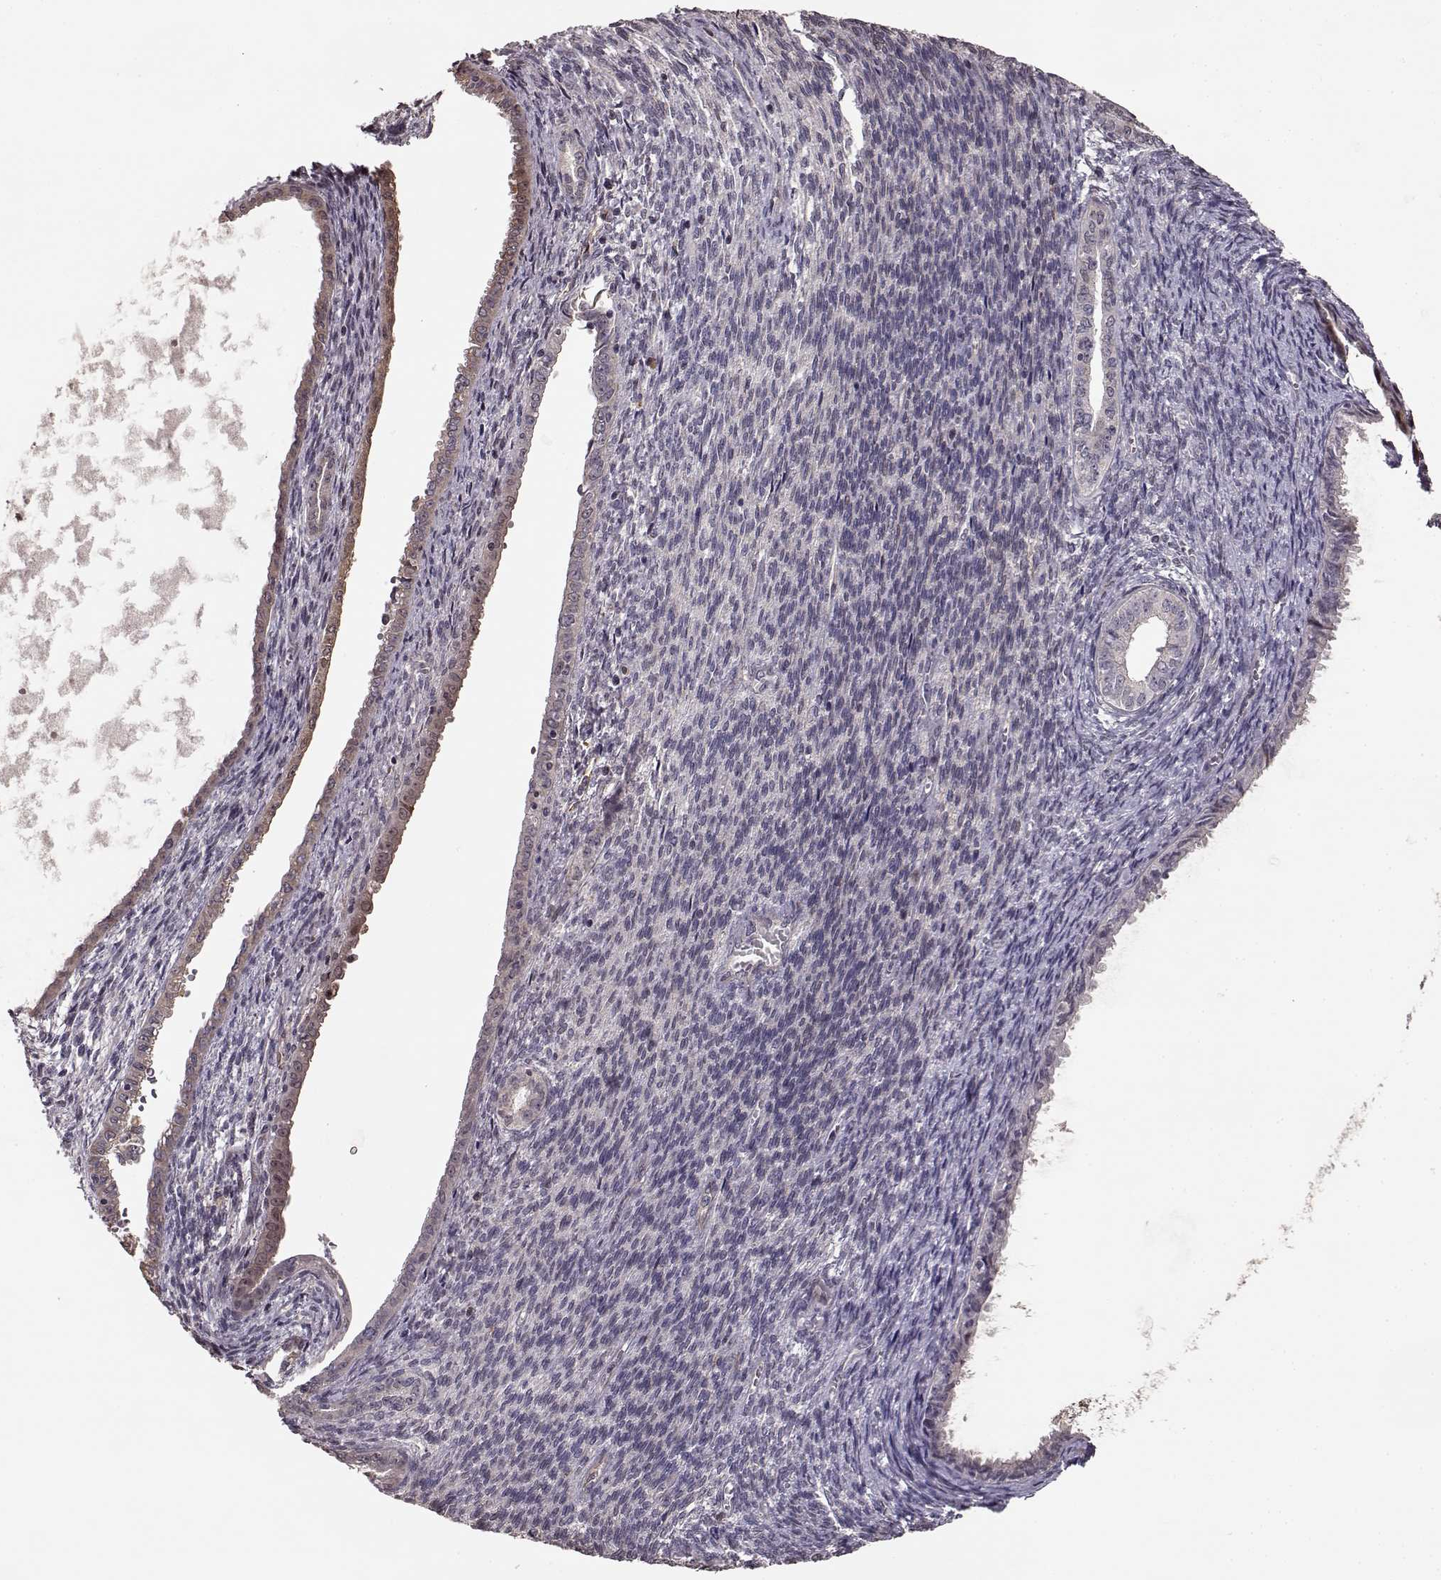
{"staining": {"intensity": "negative", "quantity": "none", "location": "none"}, "tissue": "endometrial cancer", "cell_type": "Tumor cells", "image_type": "cancer", "snomed": [{"axis": "morphology", "description": "Adenocarcinoma, NOS"}, {"axis": "topography", "description": "Endometrium"}], "caption": "Tumor cells show no significant staining in endometrial adenocarcinoma. (IHC, brightfield microscopy, high magnification).", "gene": "BACH2", "patient": {"sex": "female", "age": 86}}